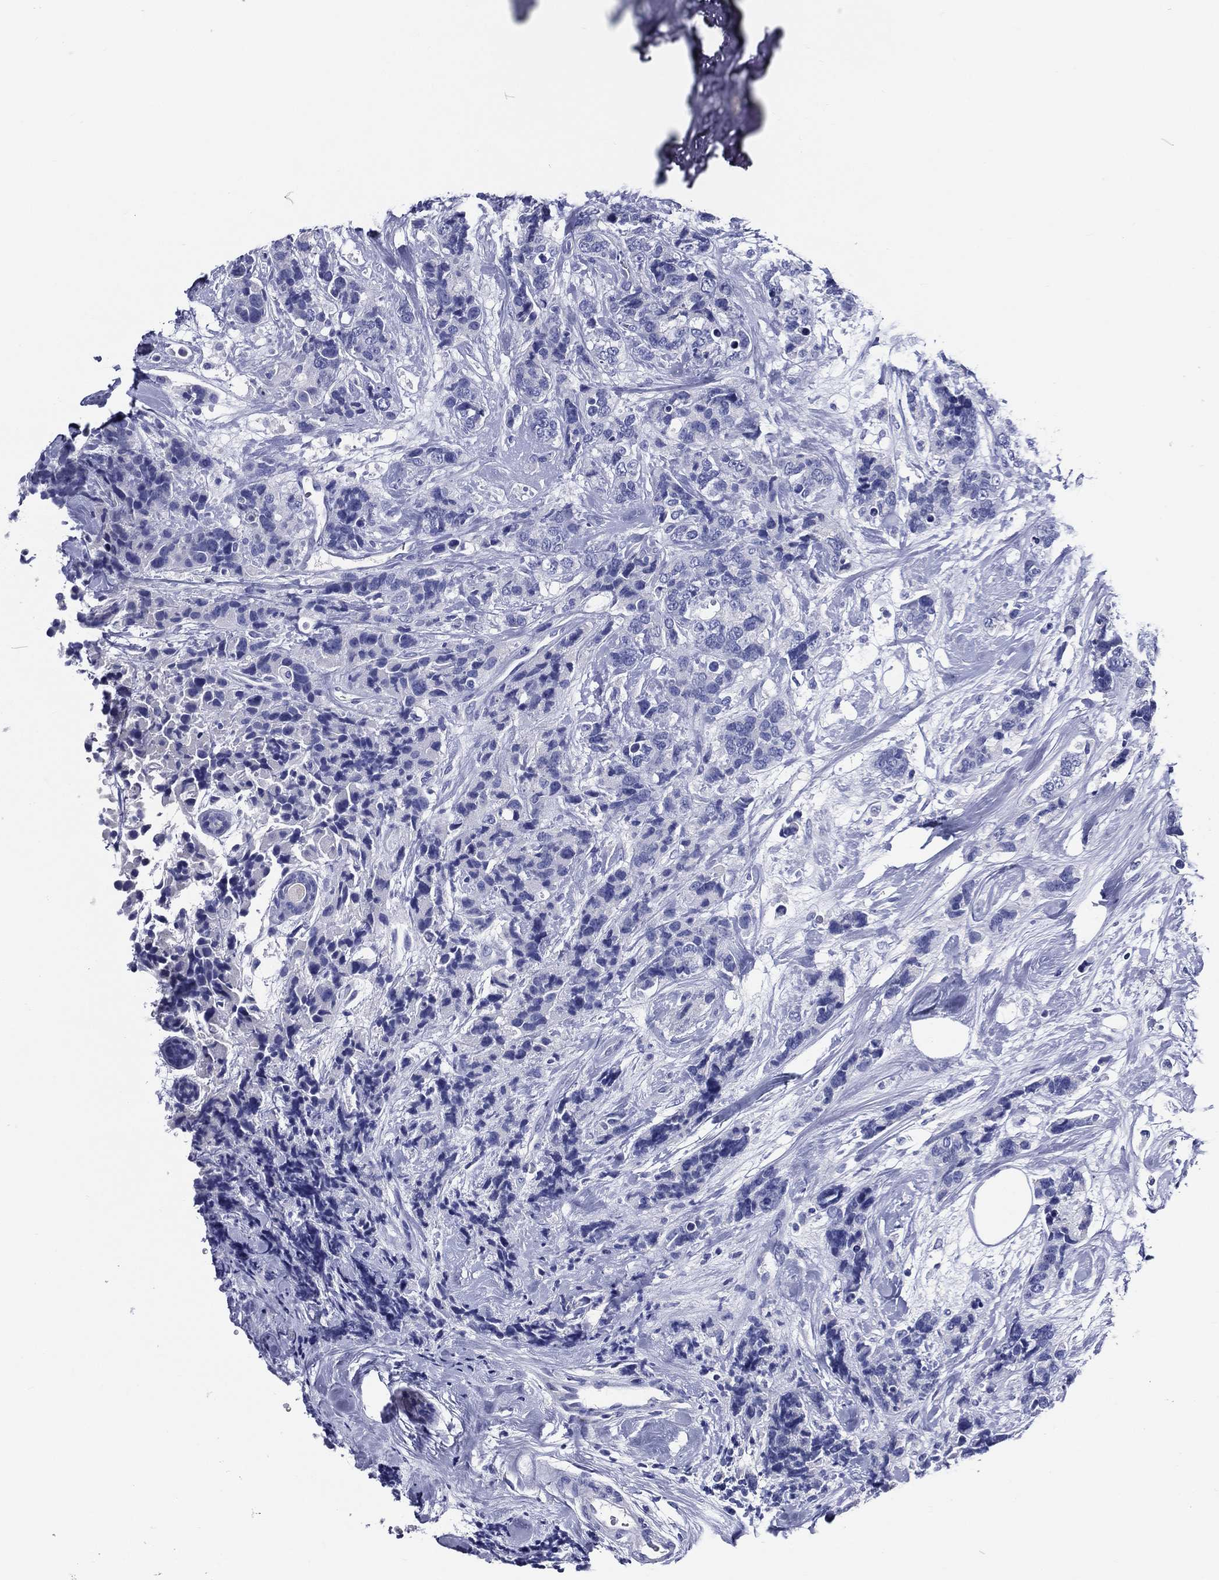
{"staining": {"intensity": "negative", "quantity": "none", "location": "none"}, "tissue": "breast cancer", "cell_type": "Tumor cells", "image_type": "cancer", "snomed": [{"axis": "morphology", "description": "Lobular carcinoma"}, {"axis": "topography", "description": "Breast"}], "caption": "This is an immunohistochemistry (IHC) histopathology image of human breast cancer (lobular carcinoma). There is no staining in tumor cells.", "gene": "ACE2", "patient": {"sex": "female", "age": 59}}